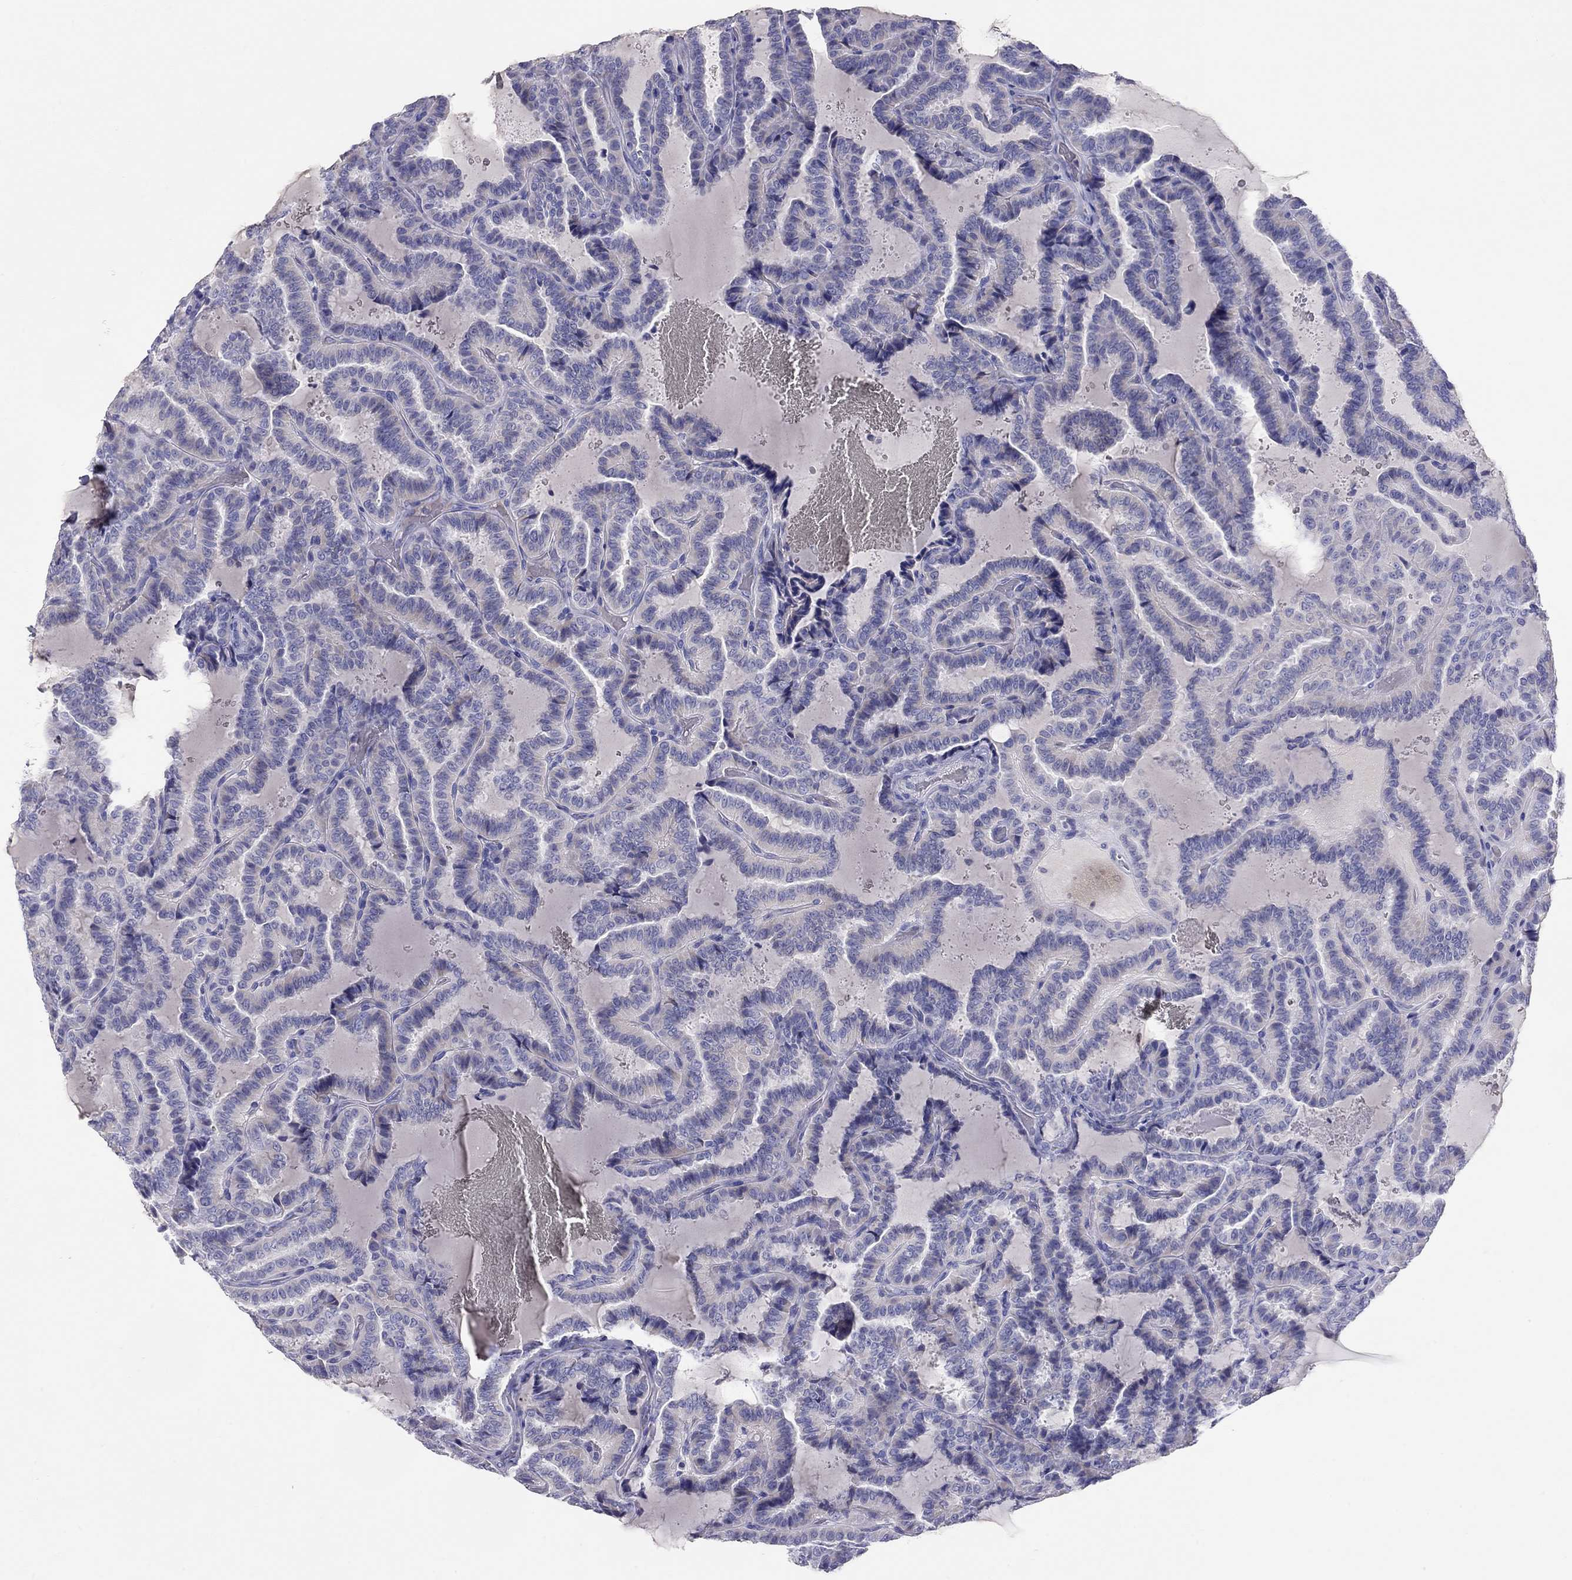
{"staining": {"intensity": "negative", "quantity": "none", "location": "none"}, "tissue": "thyroid cancer", "cell_type": "Tumor cells", "image_type": "cancer", "snomed": [{"axis": "morphology", "description": "Papillary adenocarcinoma, NOS"}, {"axis": "topography", "description": "Thyroid gland"}], "caption": "The micrograph shows no significant expression in tumor cells of thyroid papillary adenocarcinoma.", "gene": "CALHM1", "patient": {"sex": "female", "age": 39}}